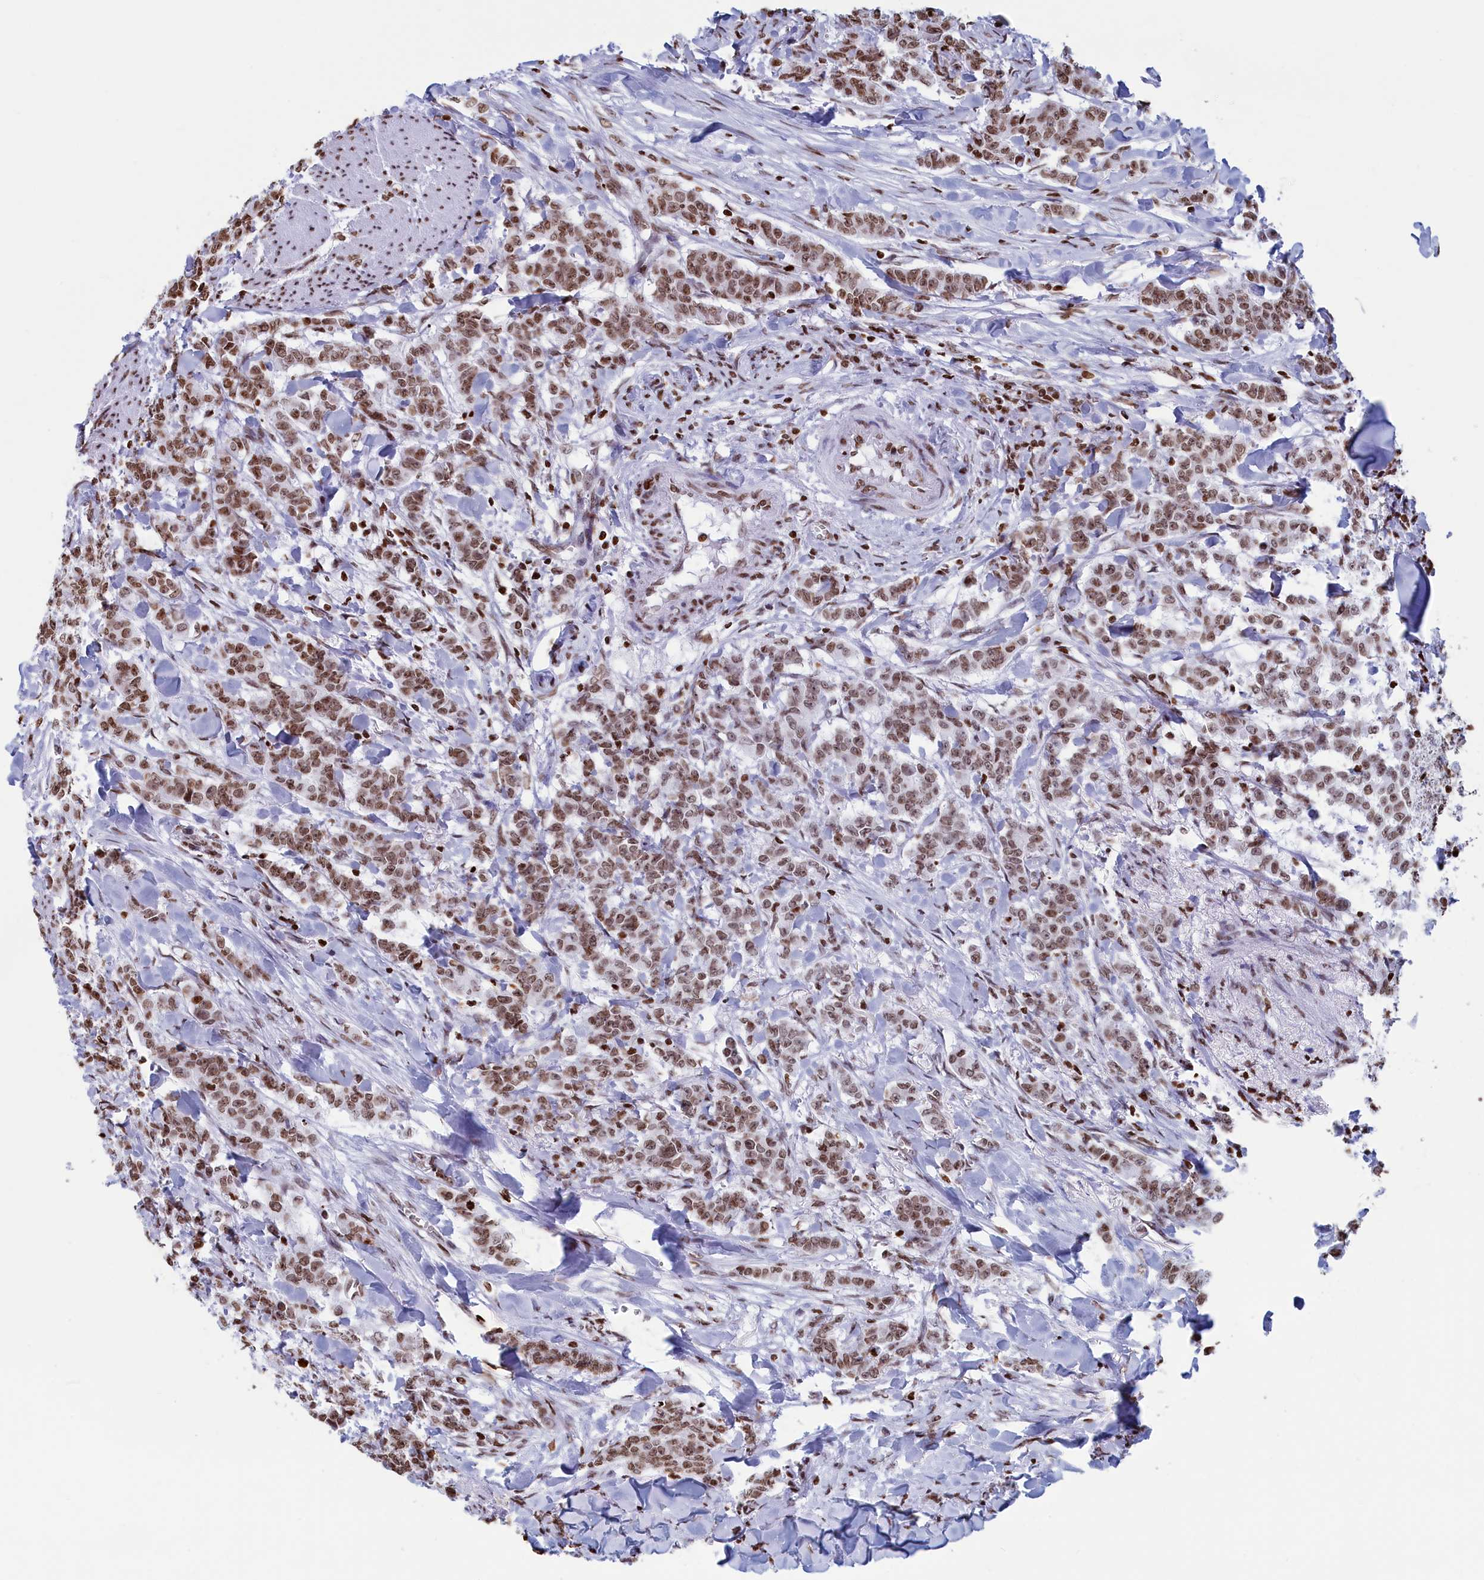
{"staining": {"intensity": "moderate", "quantity": ">75%", "location": "nuclear"}, "tissue": "breast cancer", "cell_type": "Tumor cells", "image_type": "cancer", "snomed": [{"axis": "morphology", "description": "Duct carcinoma"}, {"axis": "topography", "description": "Breast"}], "caption": "Tumor cells display medium levels of moderate nuclear expression in about >75% of cells in breast intraductal carcinoma.", "gene": "APOBEC3A", "patient": {"sex": "female", "age": 40}}